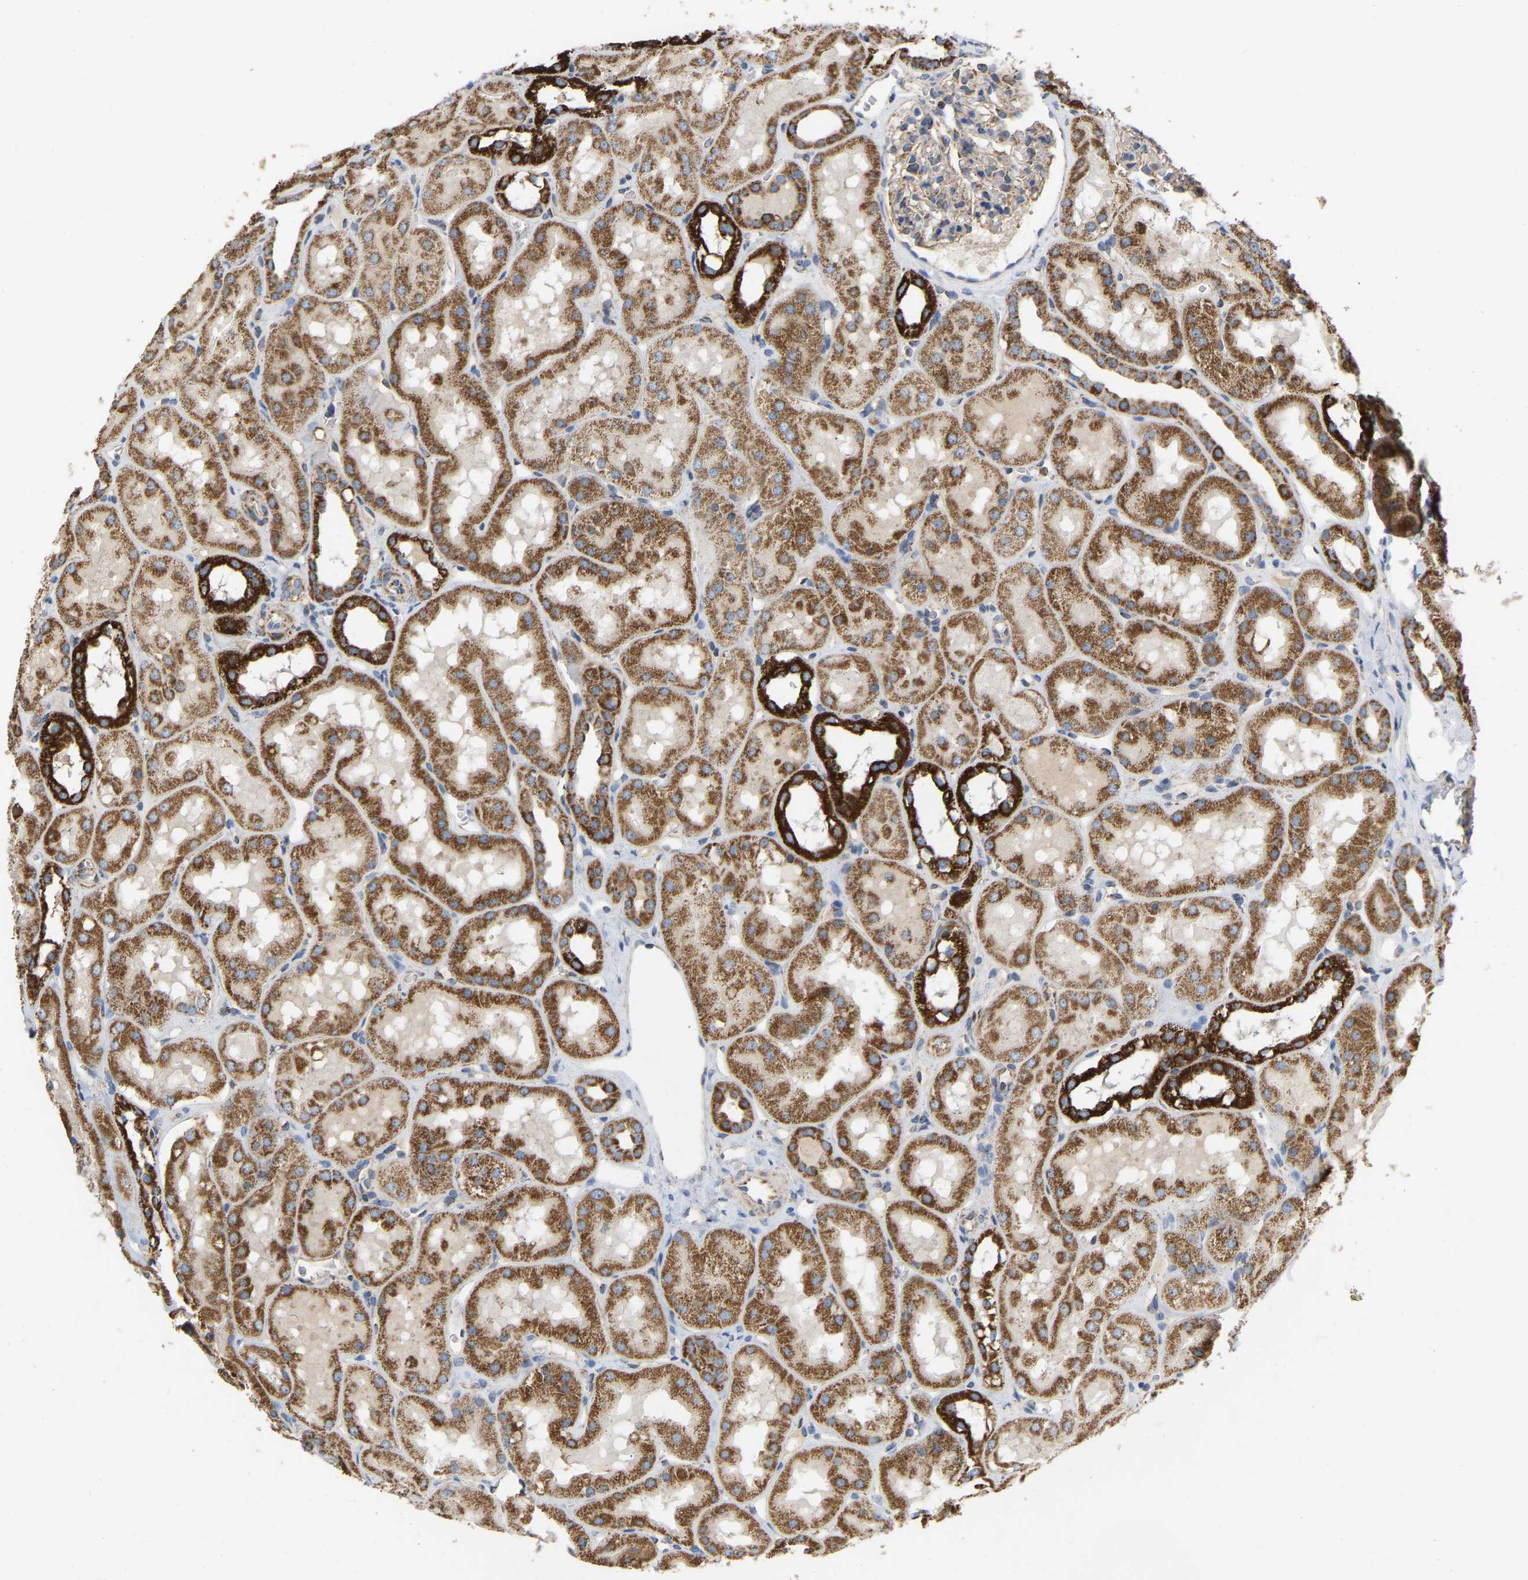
{"staining": {"intensity": "moderate", "quantity": ">75%", "location": "cytoplasmic/membranous"}, "tissue": "kidney", "cell_type": "Cells in glomeruli", "image_type": "normal", "snomed": [{"axis": "morphology", "description": "Normal tissue, NOS"}, {"axis": "topography", "description": "Kidney"}, {"axis": "topography", "description": "Urinary bladder"}], "caption": "About >75% of cells in glomeruli in unremarkable human kidney demonstrate moderate cytoplasmic/membranous protein staining as visualized by brown immunohistochemical staining.", "gene": "CBLB", "patient": {"sex": "male", "age": 16}}